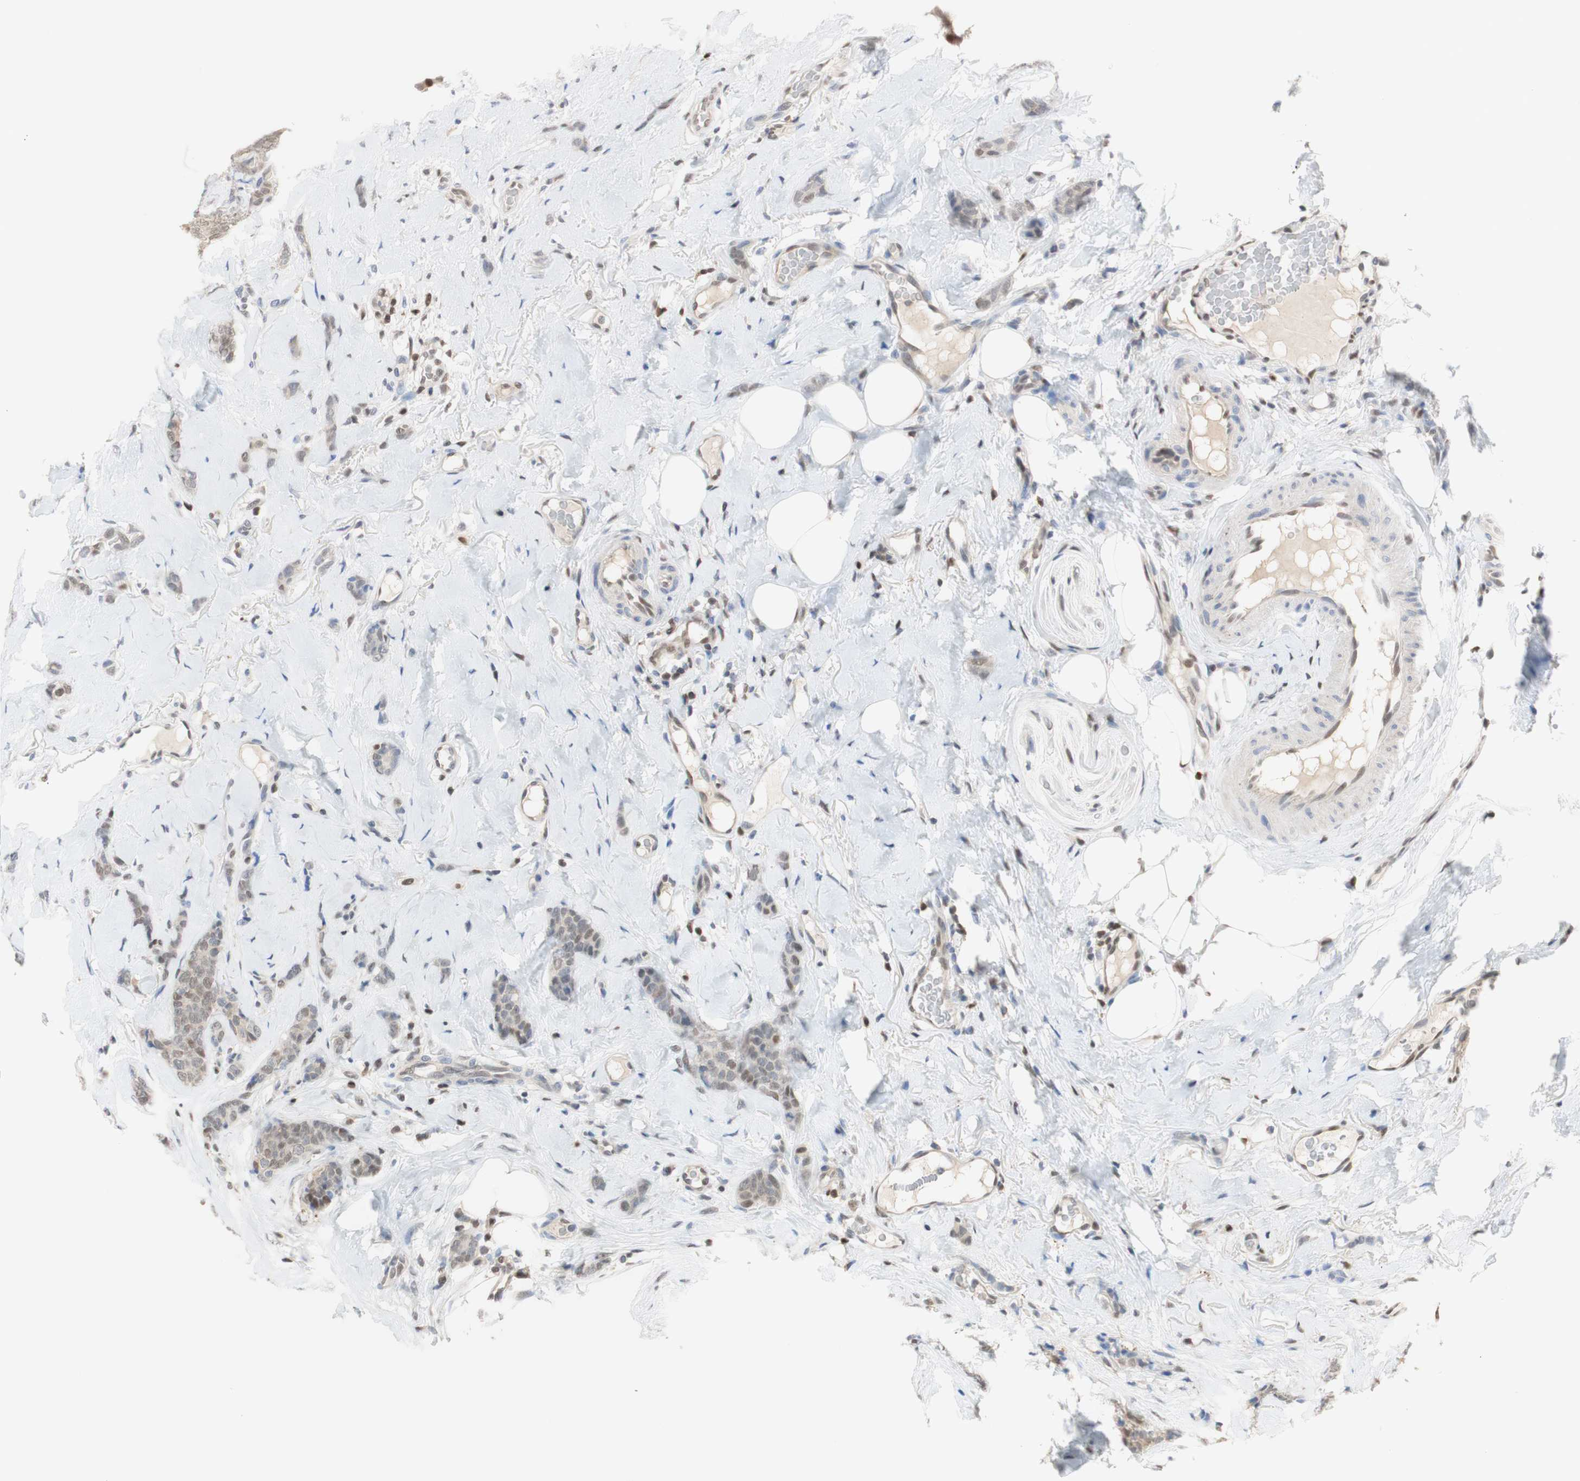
{"staining": {"intensity": "moderate", "quantity": "<25%", "location": "nuclear"}, "tissue": "breast cancer", "cell_type": "Tumor cells", "image_type": "cancer", "snomed": [{"axis": "morphology", "description": "Lobular carcinoma"}, {"axis": "topography", "description": "Skin"}, {"axis": "topography", "description": "Breast"}], "caption": "Immunohistochemistry (IHC) micrograph of human lobular carcinoma (breast) stained for a protein (brown), which shows low levels of moderate nuclear staining in approximately <25% of tumor cells.", "gene": "NAP1L4", "patient": {"sex": "female", "age": 46}}